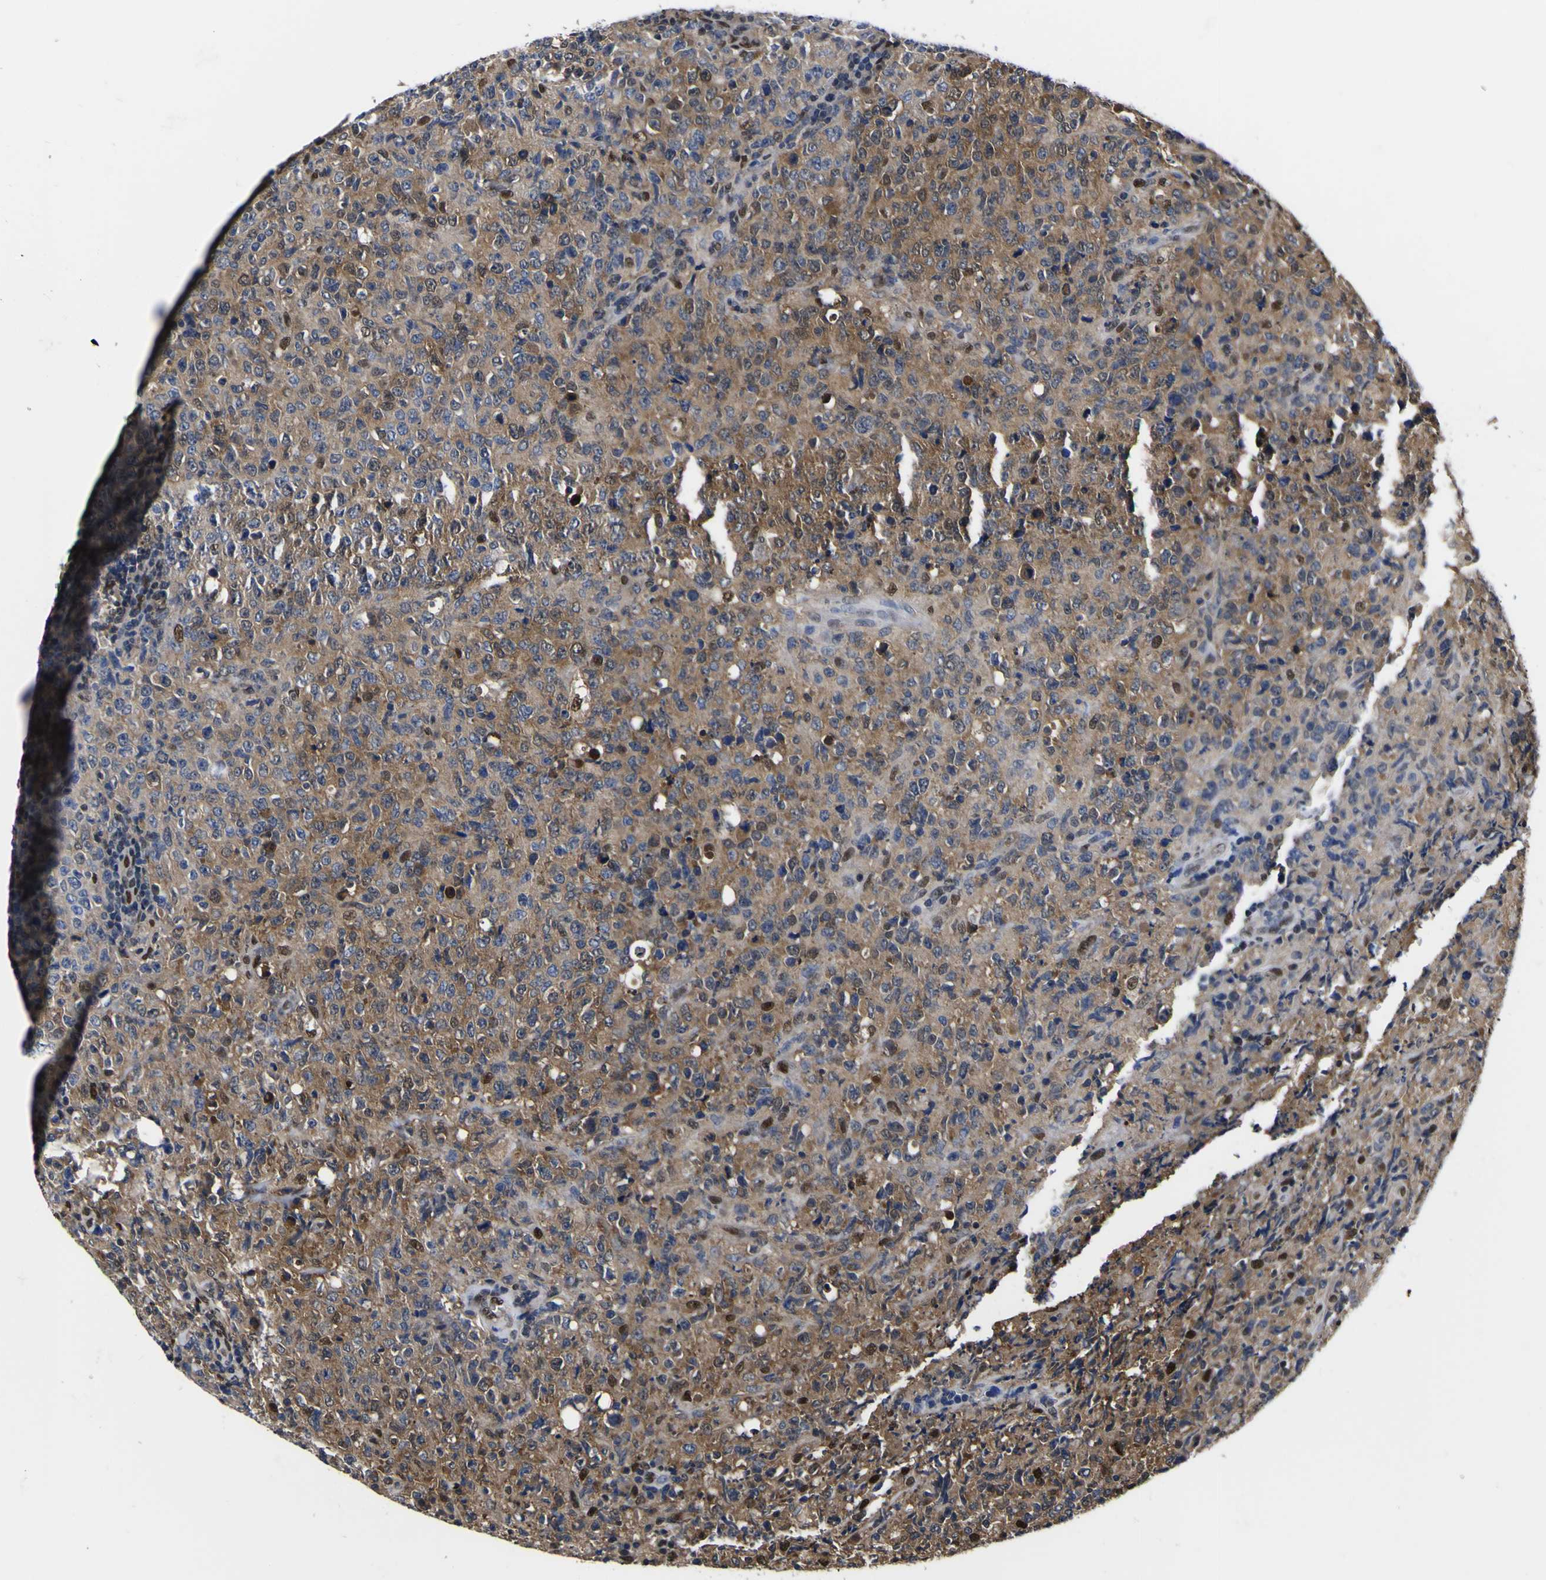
{"staining": {"intensity": "moderate", "quantity": "25%-75%", "location": "cytoplasmic/membranous,nuclear"}, "tissue": "lymphoma", "cell_type": "Tumor cells", "image_type": "cancer", "snomed": [{"axis": "morphology", "description": "Malignant lymphoma, non-Hodgkin's type, High grade"}, {"axis": "topography", "description": "Tonsil"}], "caption": "Lymphoma stained with IHC demonstrates moderate cytoplasmic/membranous and nuclear positivity in approximately 25%-75% of tumor cells. The protein of interest is shown in brown color, while the nuclei are stained blue.", "gene": "FAM110B", "patient": {"sex": "female", "age": 36}}